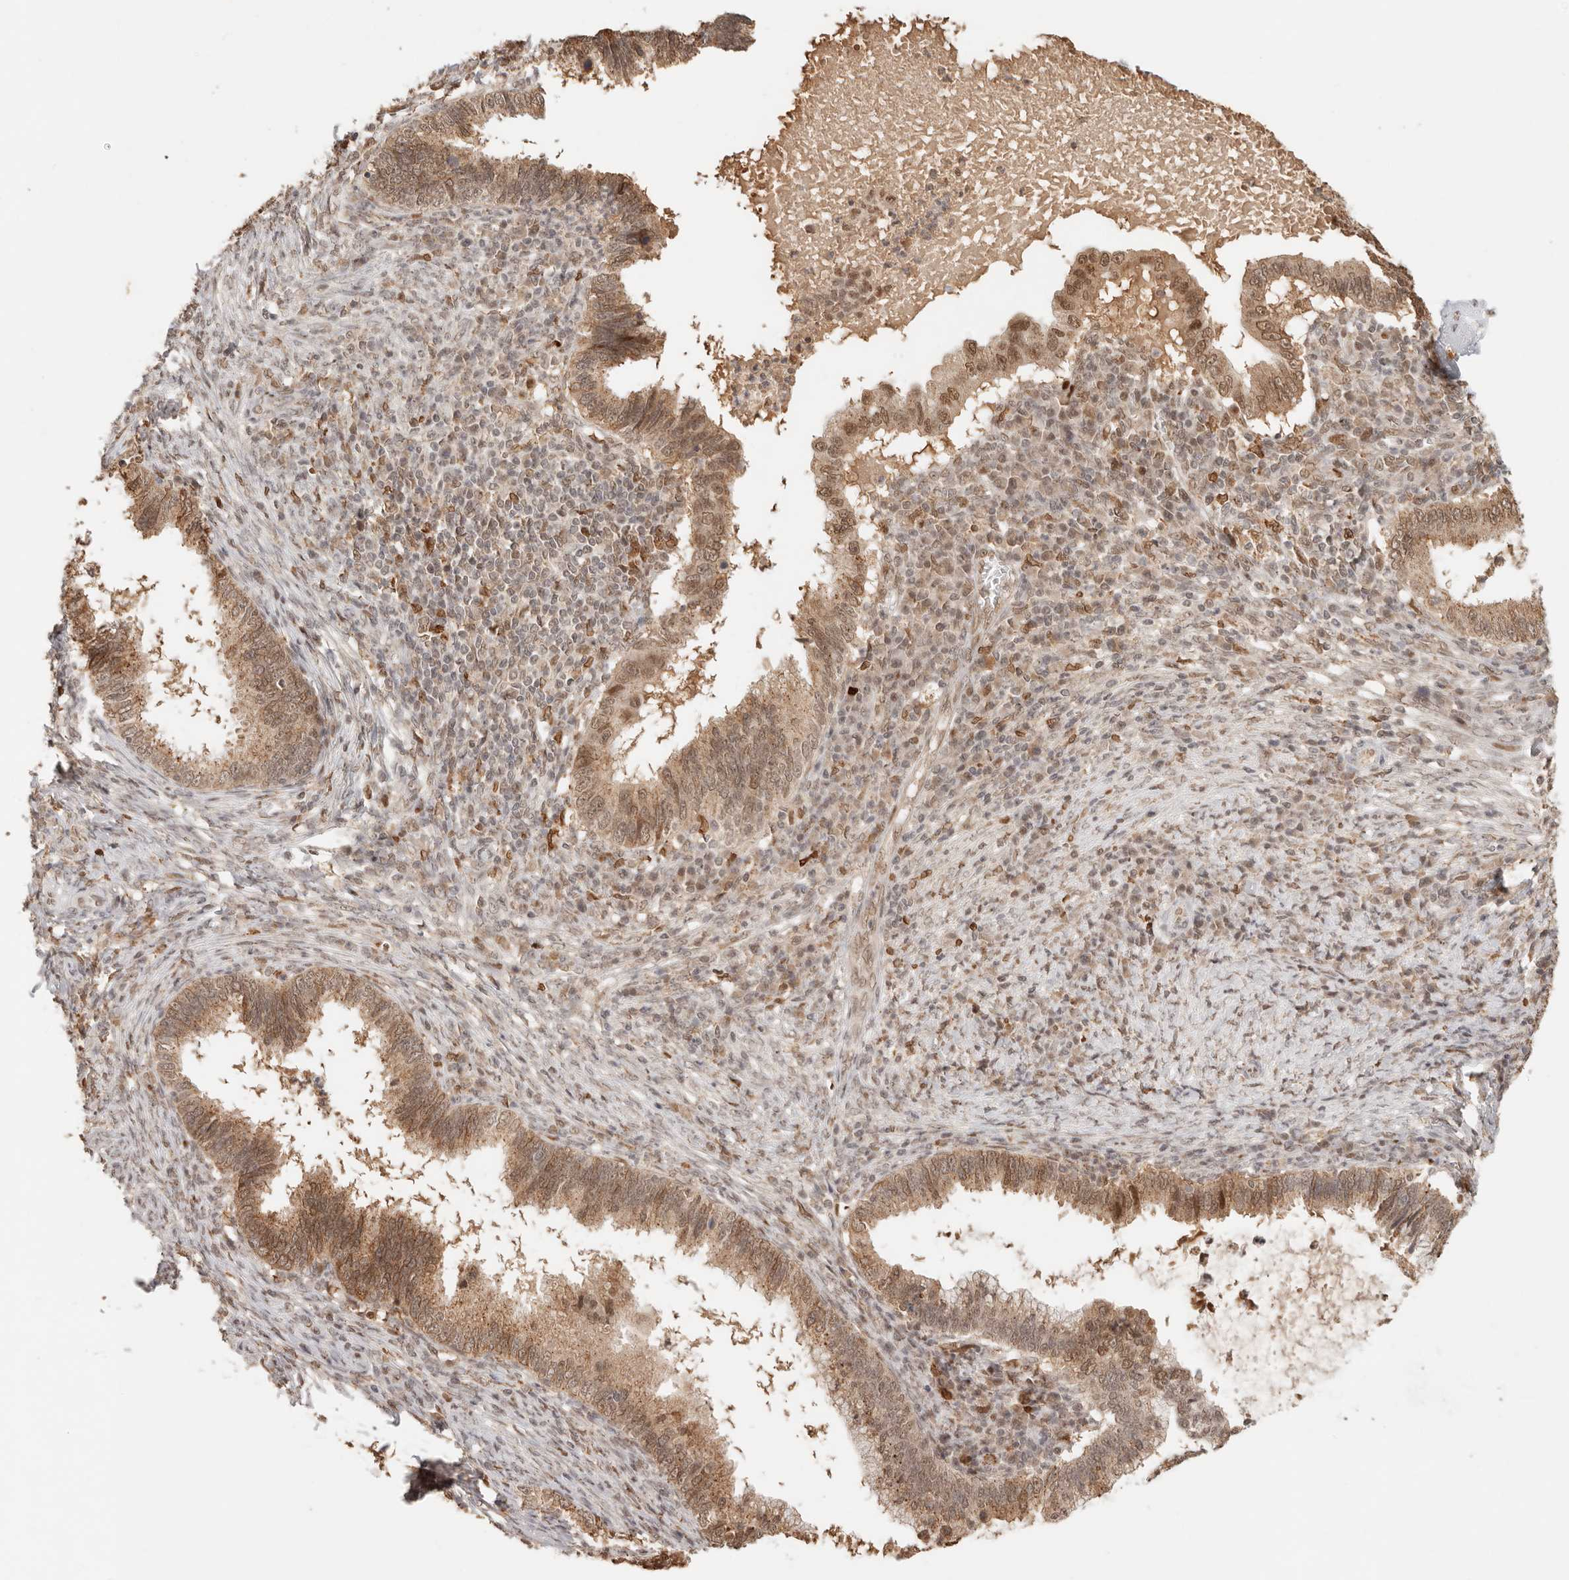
{"staining": {"intensity": "moderate", "quantity": ">75%", "location": "cytoplasmic/membranous,nuclear"}, "tissue": "cervical cancer", "cell_type": "Tumor cells", "image_type": "cancer", "snomed": [{"axis": "morphology", "description": "Adenocarcinoma, NOS"}, {"axis": "topography", "description": "Cervix"}], "caption": "A histopathology image of cervical adenocarcinoma stained for a protein reveals moderate cytoplasmic/membranous and nuclear brown staining in tumor cells.", "gene": "NPAS2", "patient": {"sex": "female", "age": 36}}